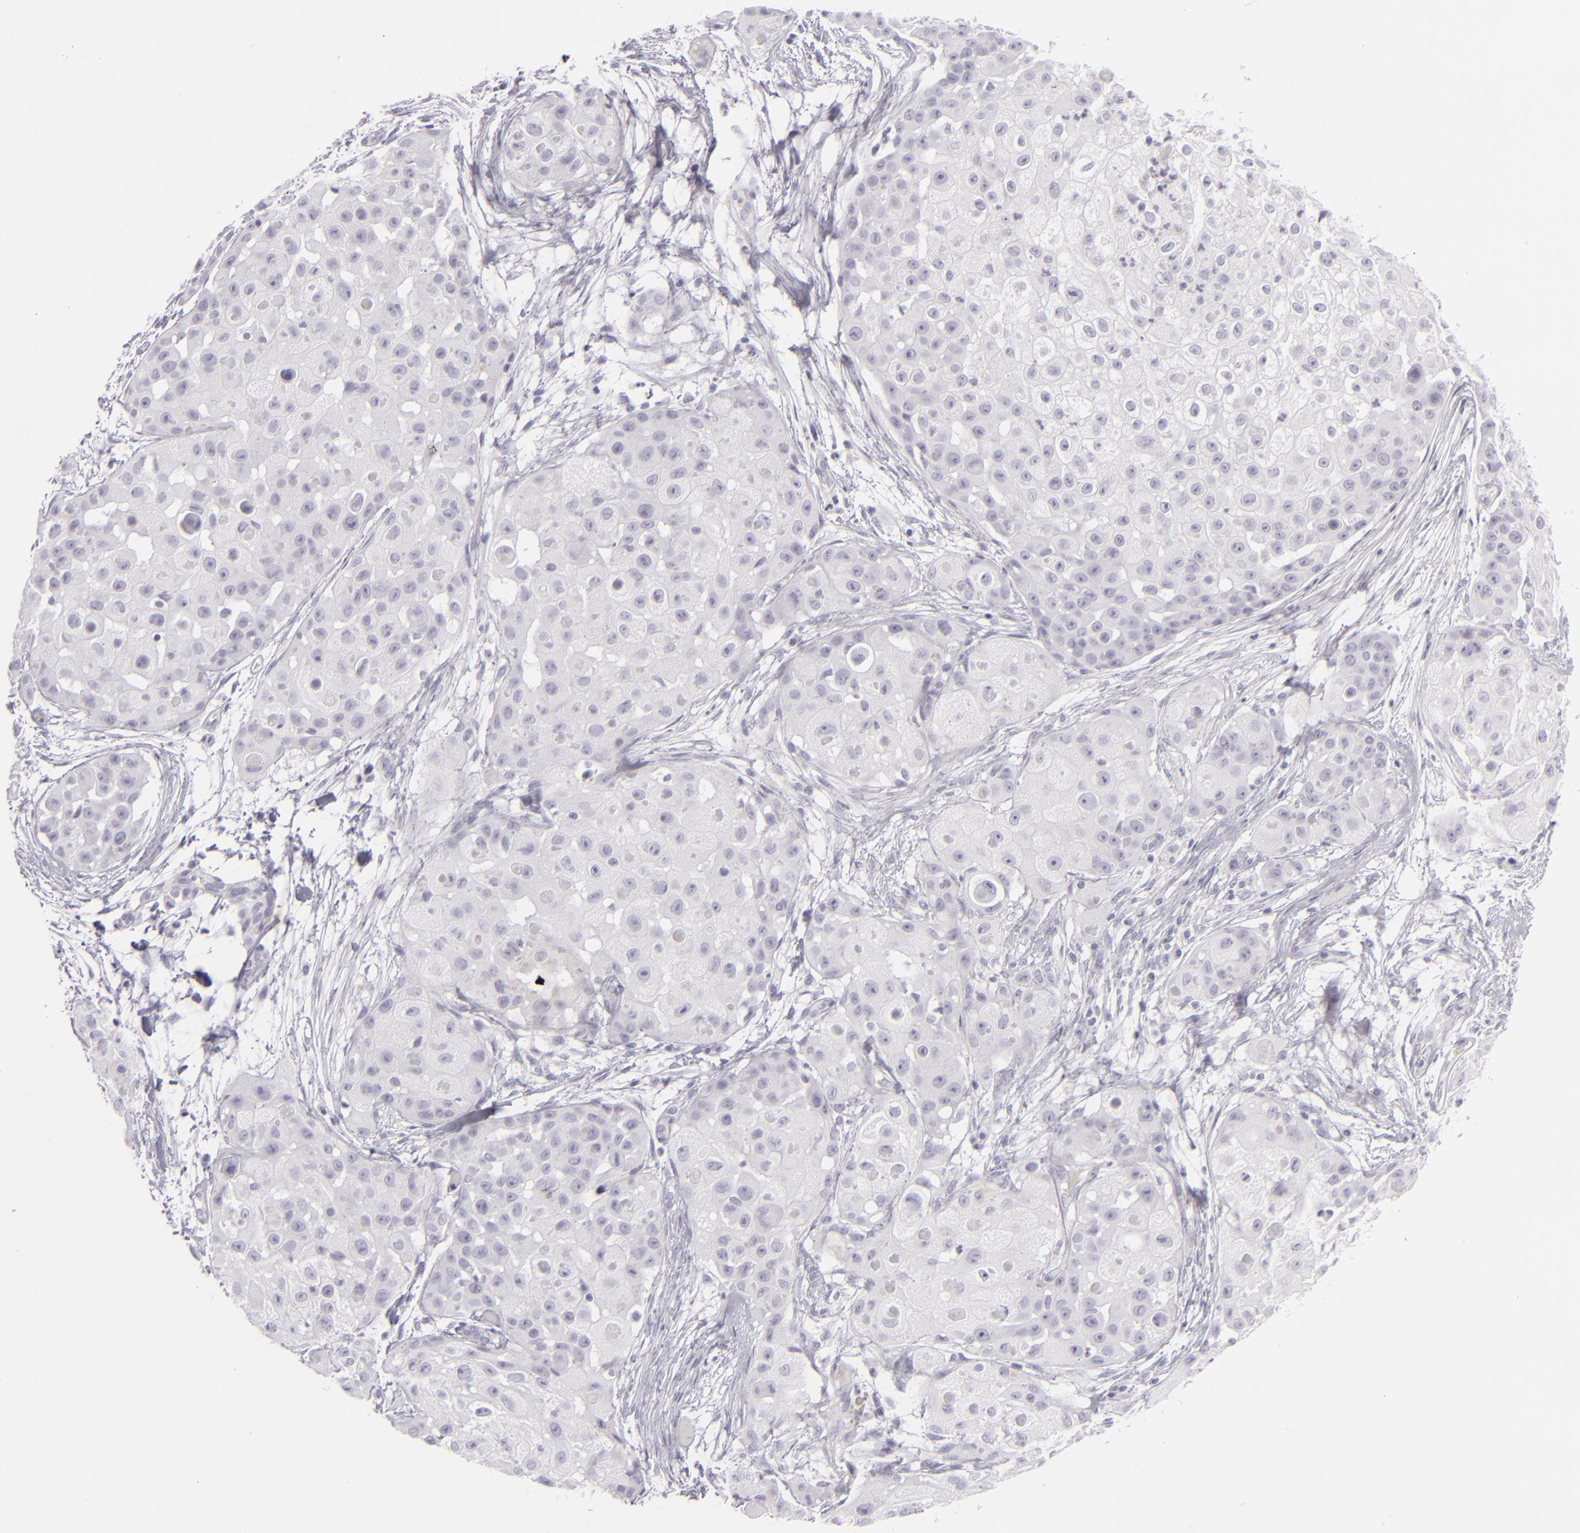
{"staining": {"intensity": "negative", "quantity": "none", "location": "none"}, "tissue": "skin cancer", "cell_type": "Tumor cells", "image_type": "cancer", "snomed": [{"axis": "morphology", "description": "Squamous cell carcinoma, NOS"}, {"axis": "topography", "description": "Skin"}], "caption": "High power microscopy photomicrograph of an immunohistochemistry photomicrograph of squamous cell carcinoma (skin), revealing no significant expression in tumor cells. Nuclei are stained in blue.", "gene": "CDX2", "patient": {"sex": "female", "age": 57}}